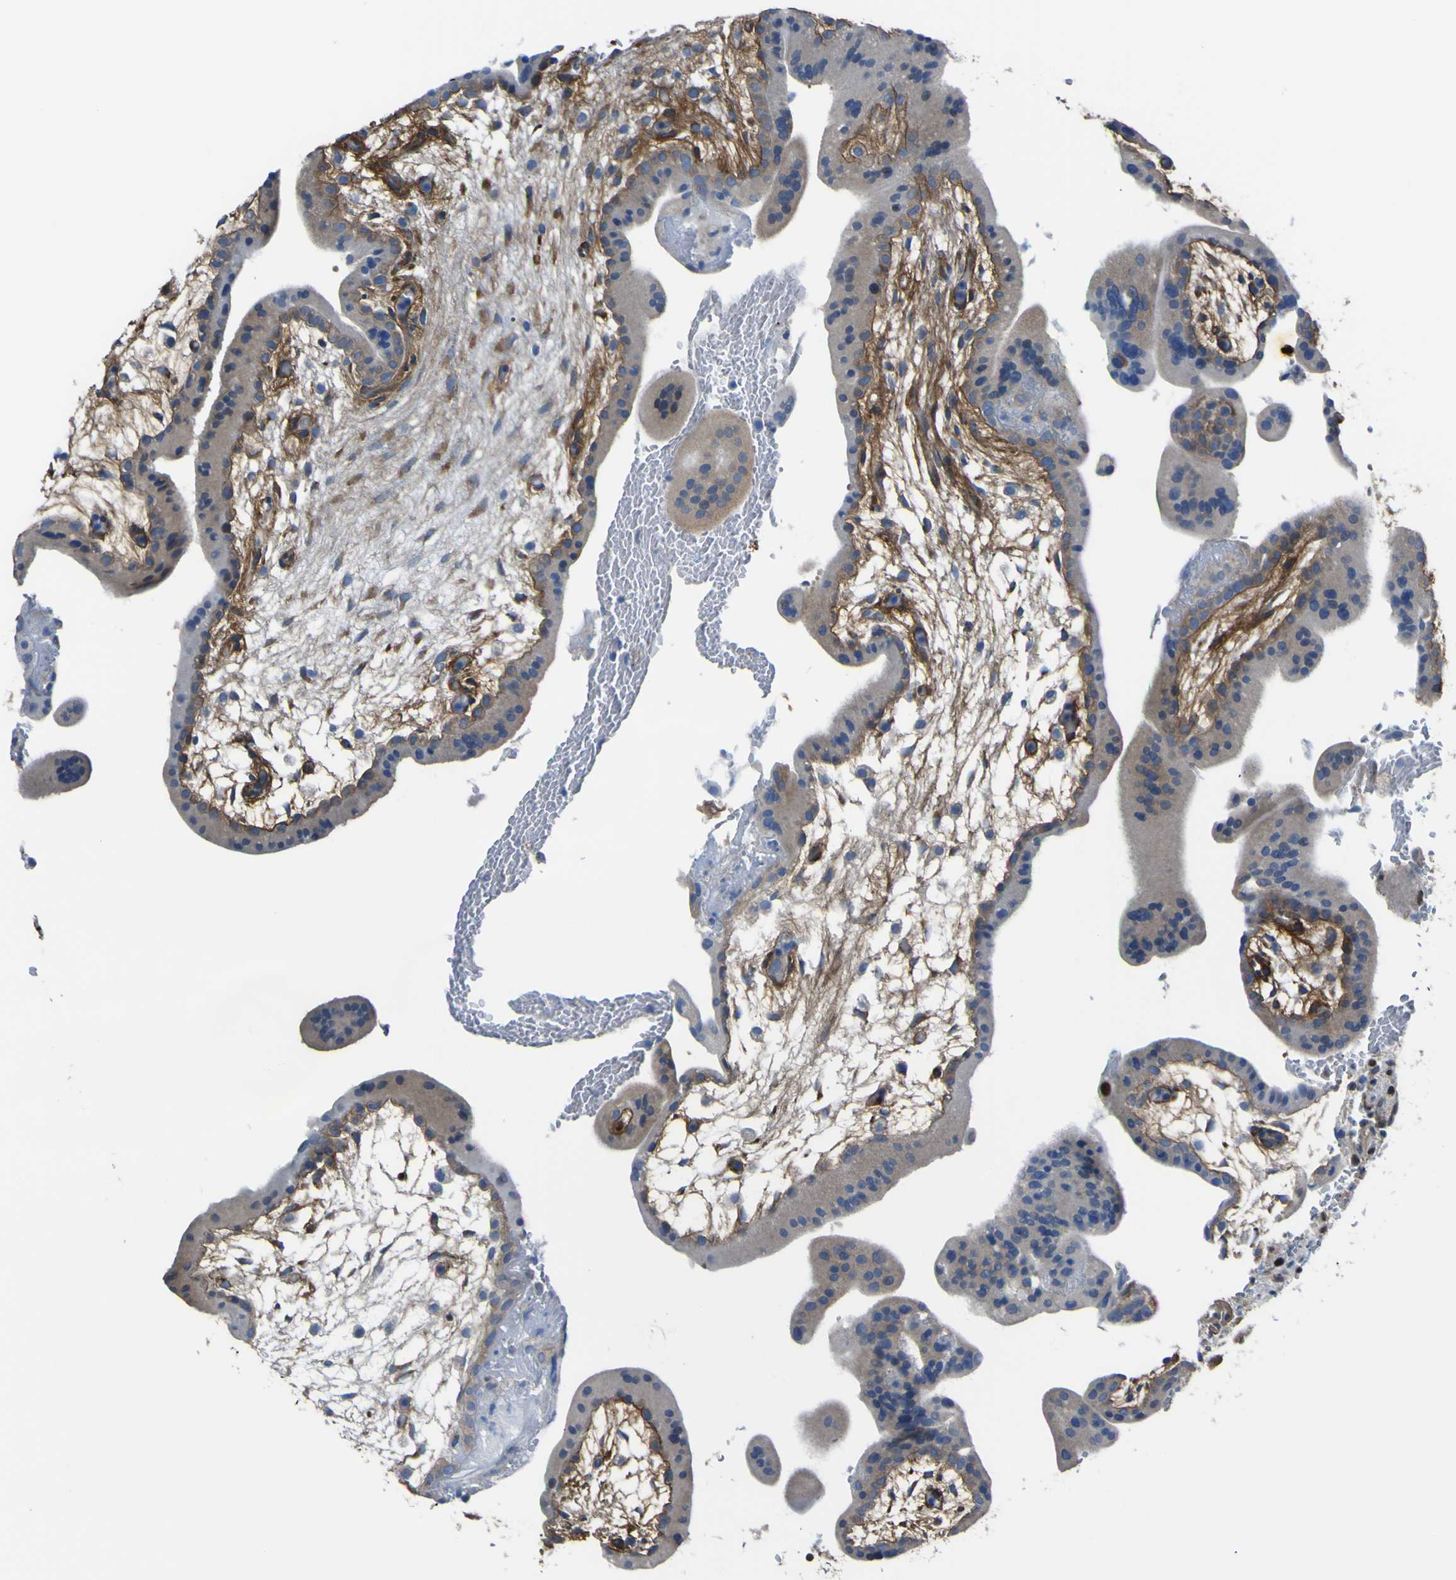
{"staining": {"intensity": "moderate", "quantity": "25%-75%", "location": "cytoplasmic/membranous"}, "tissue": "placenta", "cell_type": "Trophoblastic cells", "image_type": "normal", "snomed": [{"axis": "morphology", "description": "Normal tissue, NOS"}, {"axis": "topography", "description": "Placenta"}], "caption": "Protein analysis of benign placenta reveals moderate cytoplasmic/membranous expression in approximately 25%-75% of trophoblastic cells.", "gene": "LRRN1", "patient": {"sex": "female", "age": 35}}